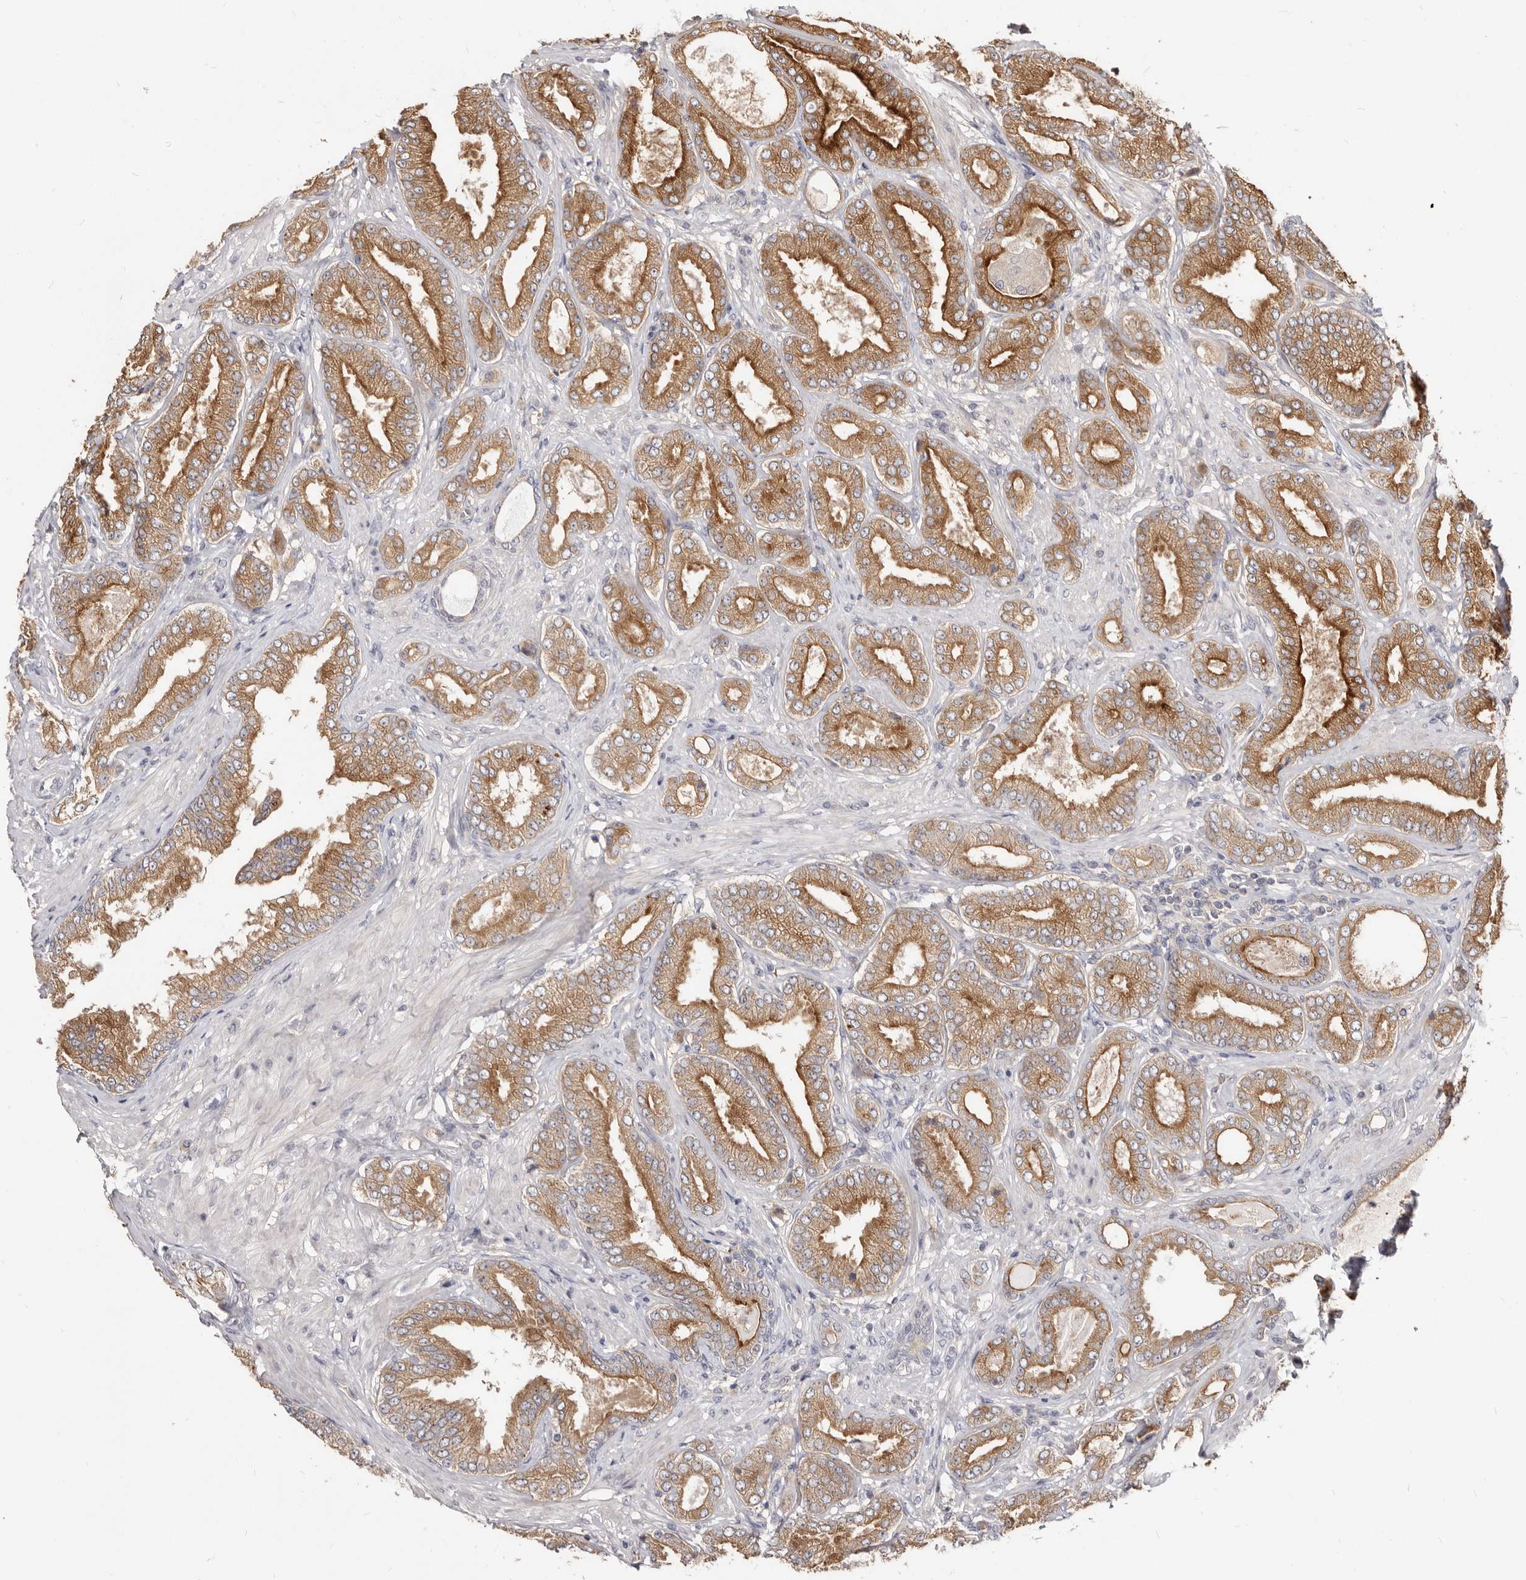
{"staining": {"intensity": "moderate", "quantity": ">75%", "location": "cytoplasmic/membranous"}, "tissue": "prostate cancer", "cell_type": "Tumor cells", "image_type": "cancer", "snomed": [{"axis": "morphology", "description": "Adenocarcinoma, Low grade"}, {"axis": "topography", "description": "Prostate"}], "caption": "A photomicrograph of low-grade adenocarcinoma (prostate) stained for a protein displays moderate cytoplasmic/membranous brown staining in tumor cells.", "gene": "TC2N", "patient": {"sex": "male", "age": 63}}